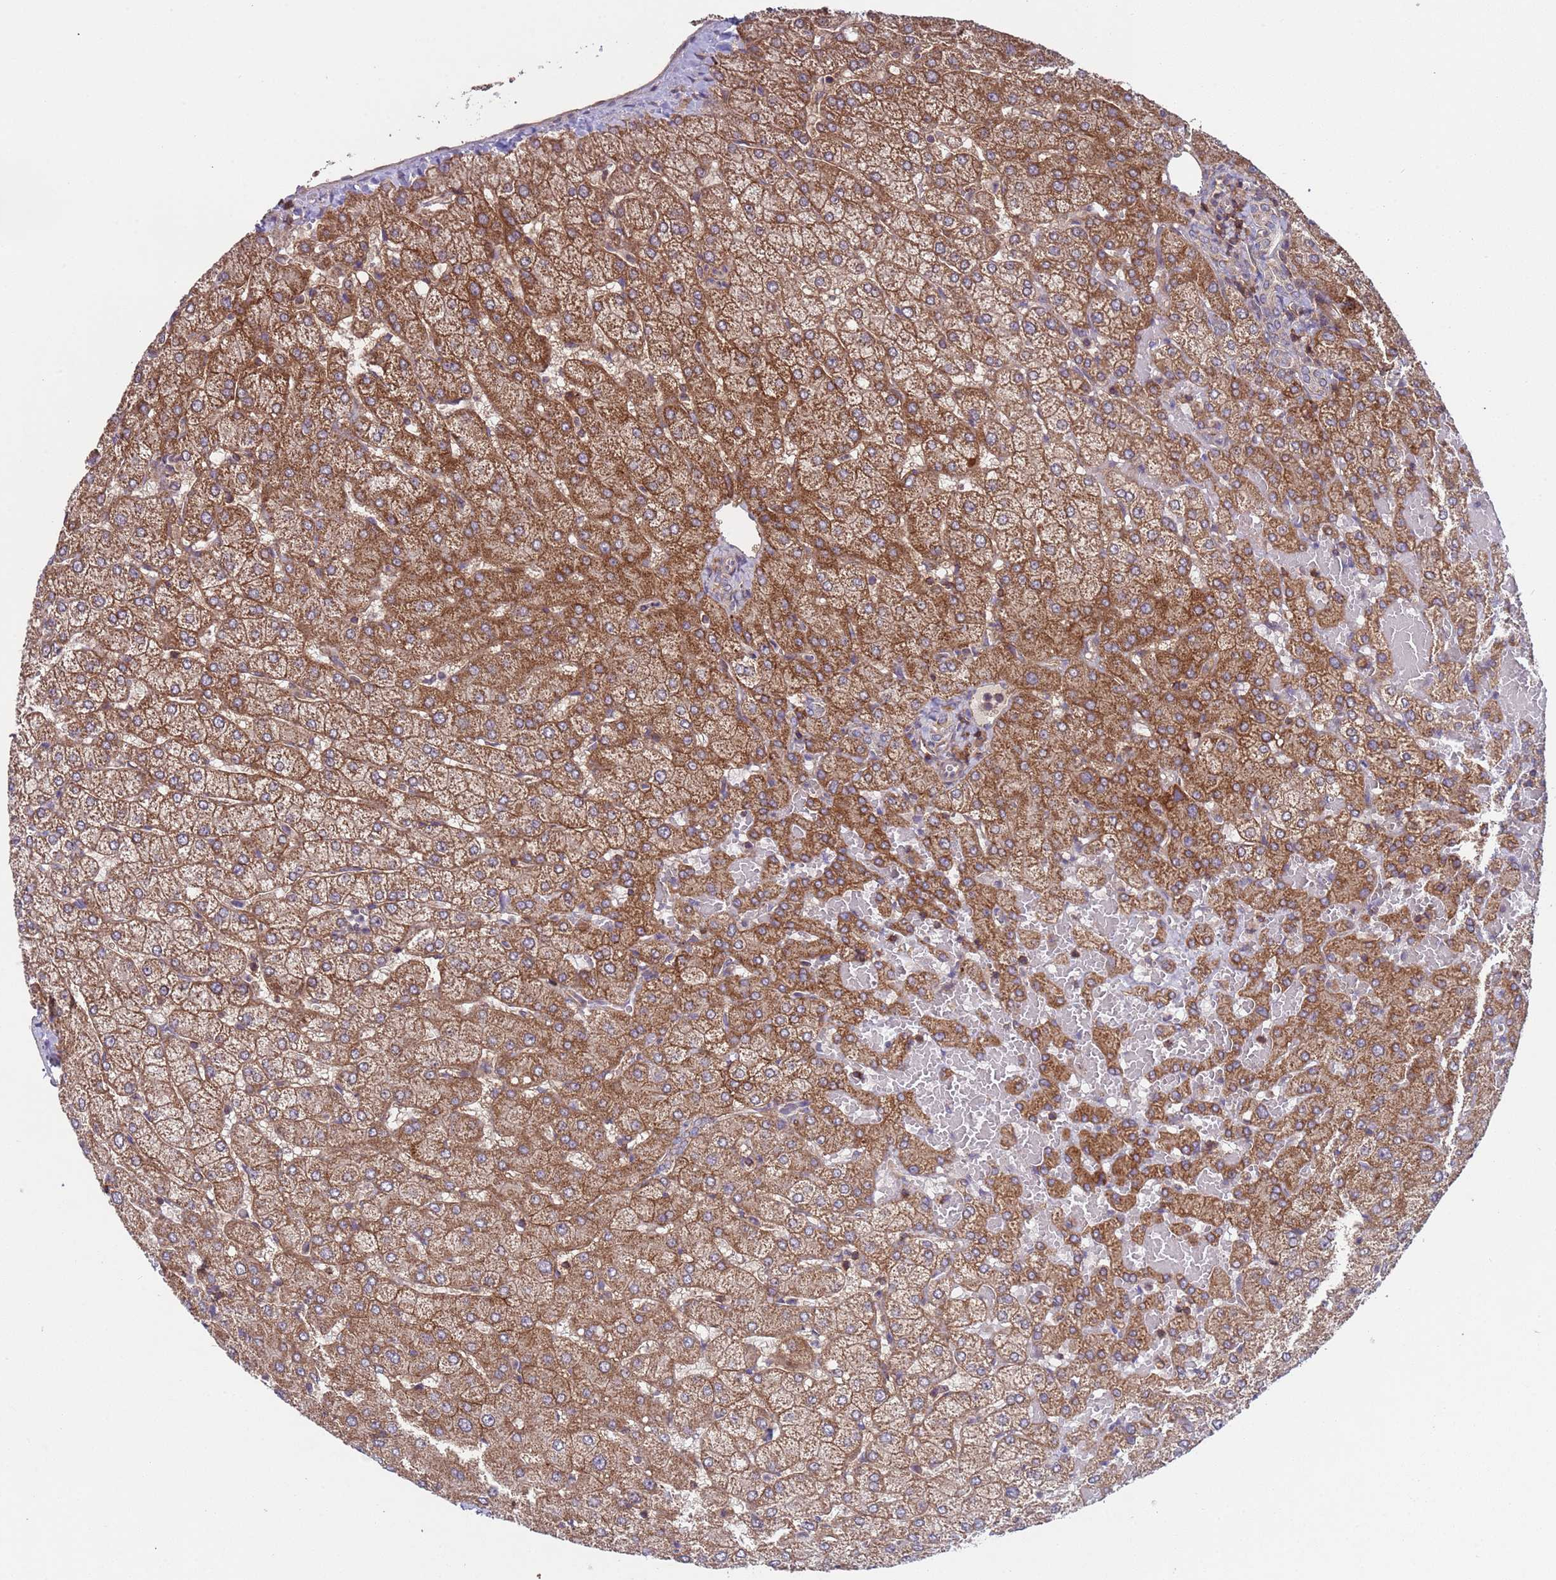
{"staining": {"intensity": "negative", "quantity": "none", "location": "none"}, "tissue": "liver", "cell_type": "Cholangiocytes", "image_type": "normal", "snomed": [{"axis": "morphology", "description": "Normal tissue, NOS"}, {"axis": "topography", "description": "Liver"}], "caption": "Immunohistochemistry of unremarkable liver shows no expression in cholangiocytes. (Brightfield microscopy of DAB (3,3'-diaminobenzidine) immunohistochemistry (IHC) at high magnification).", "gene": "ACAD8", "patient": {"sex": "female", "age": 54}}